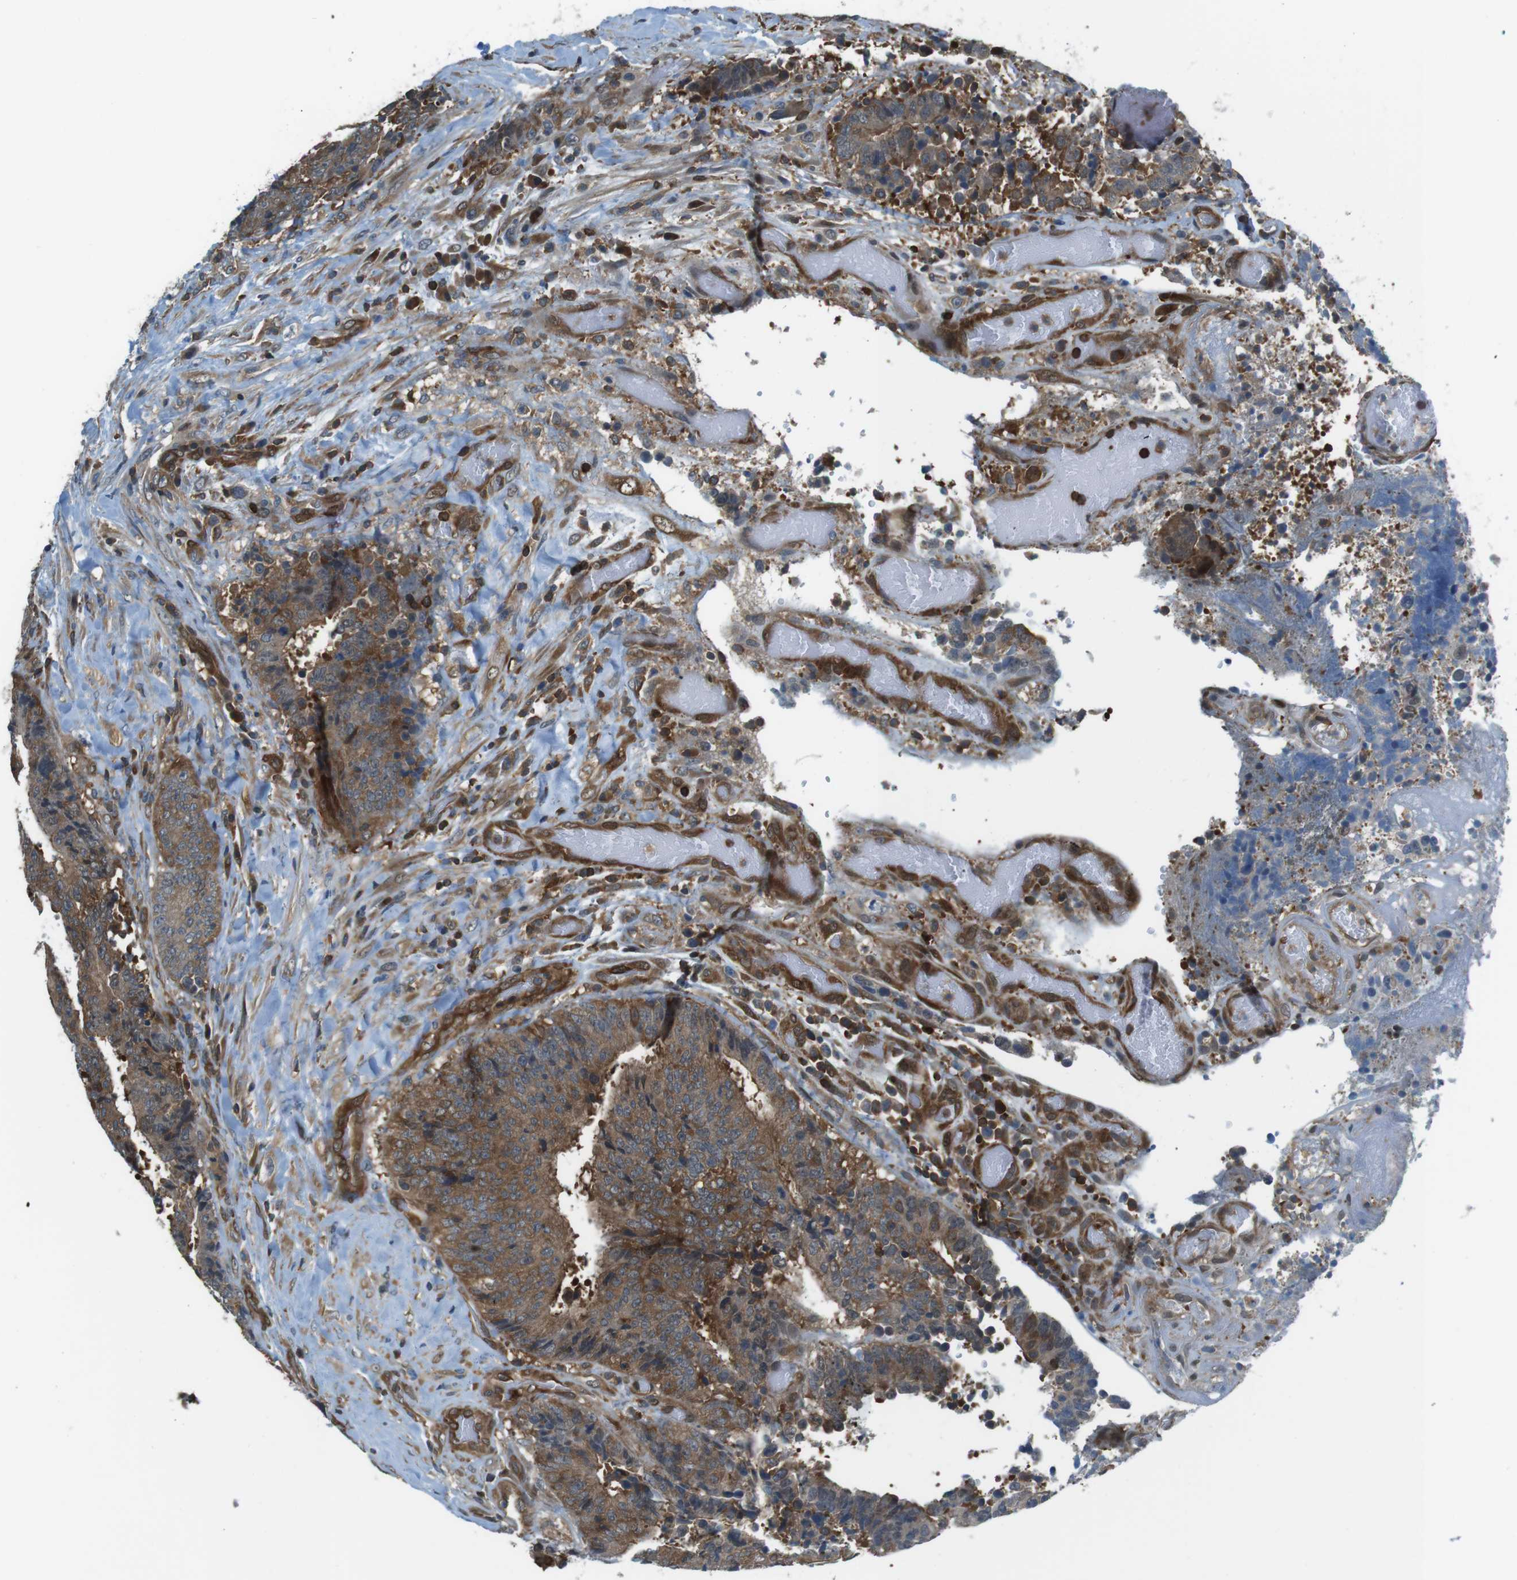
{"staining": {"intensity": "moderate", "quantity": ">75%", "location": "cytoplasmic/membranous"}, "tissue": "colorectal cancer", "cell_type": "Tumor cells", "image_type": "cancer", "snomed": [{"axis": "morphology", "description": "Adenocarcinoma, NOS"}, {"axis": "topography", "description": "Rectum"}], "caption": "Adenocarcinoma (colorectal) stained for a protein (brown) reveals moderate cytoplasmic/membranous positive expression in approximately >75% of tumor cells.", "gene": "TES", "patient": {"sex": "male", "age": 72}}